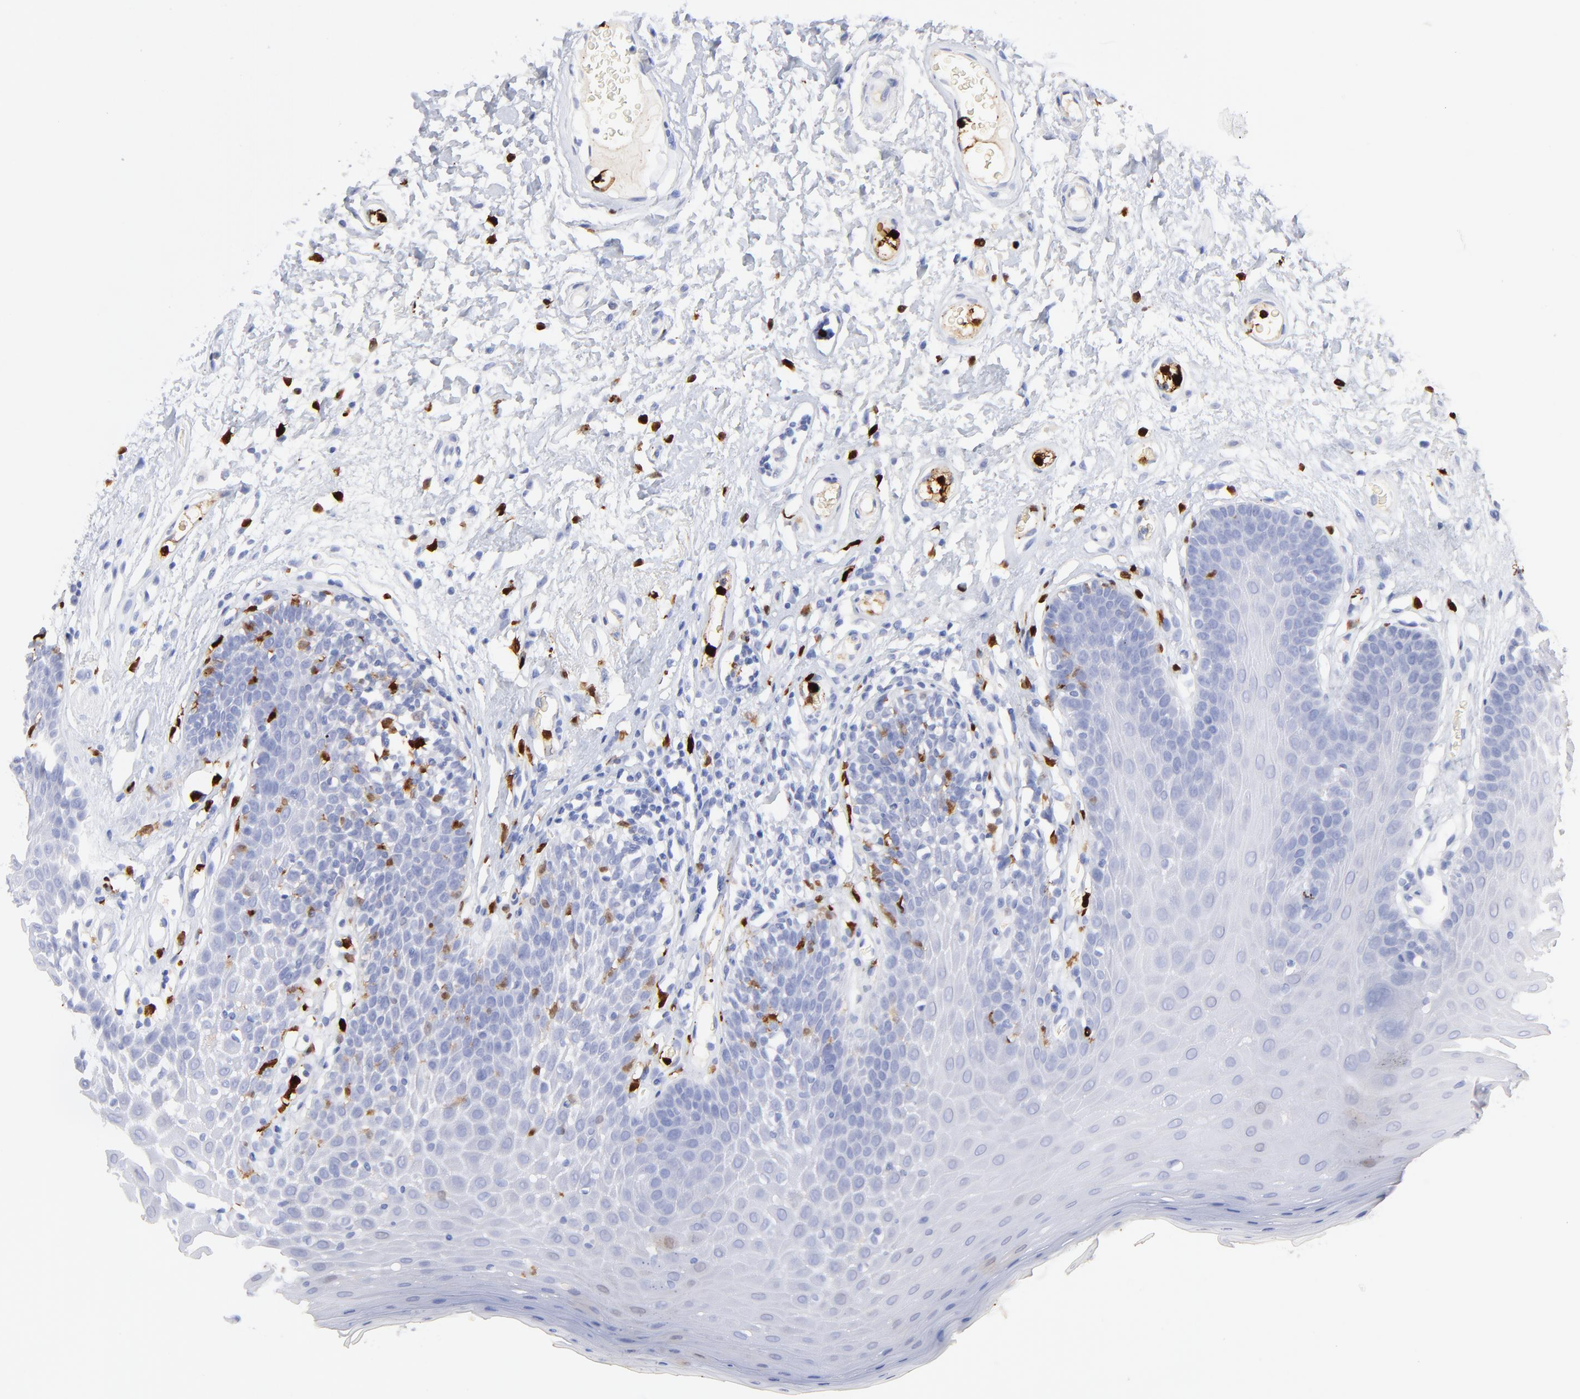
{"staining": {"intensity": "negative", "quantity": "none", "location": "none"}, "tissue": "oral mucosa", "cell_type": "Squamous epithelial cells", "image_type": "normal", "snomed": [{"axis": "morphology", "description": "Normal tissue, NOS"}, {"axis": "morphology", "description": "Squamous cell carcinoma, NOS"}, {"axis": "topography", "description": "Skeletal muscle"}, {"axis": "topography", "description": "Oral tissue"}, {"axis": "topography", "description": "Head-Neck"}], "caption": "Micrograph shows no protein expression in squamous epithelial cells of unremarkable oral mucosa. (DAB immunohistochemistry with hematoxylin counter stain).", "gene": "S100A12", "patient": {"sex": "male", "age": 71}}